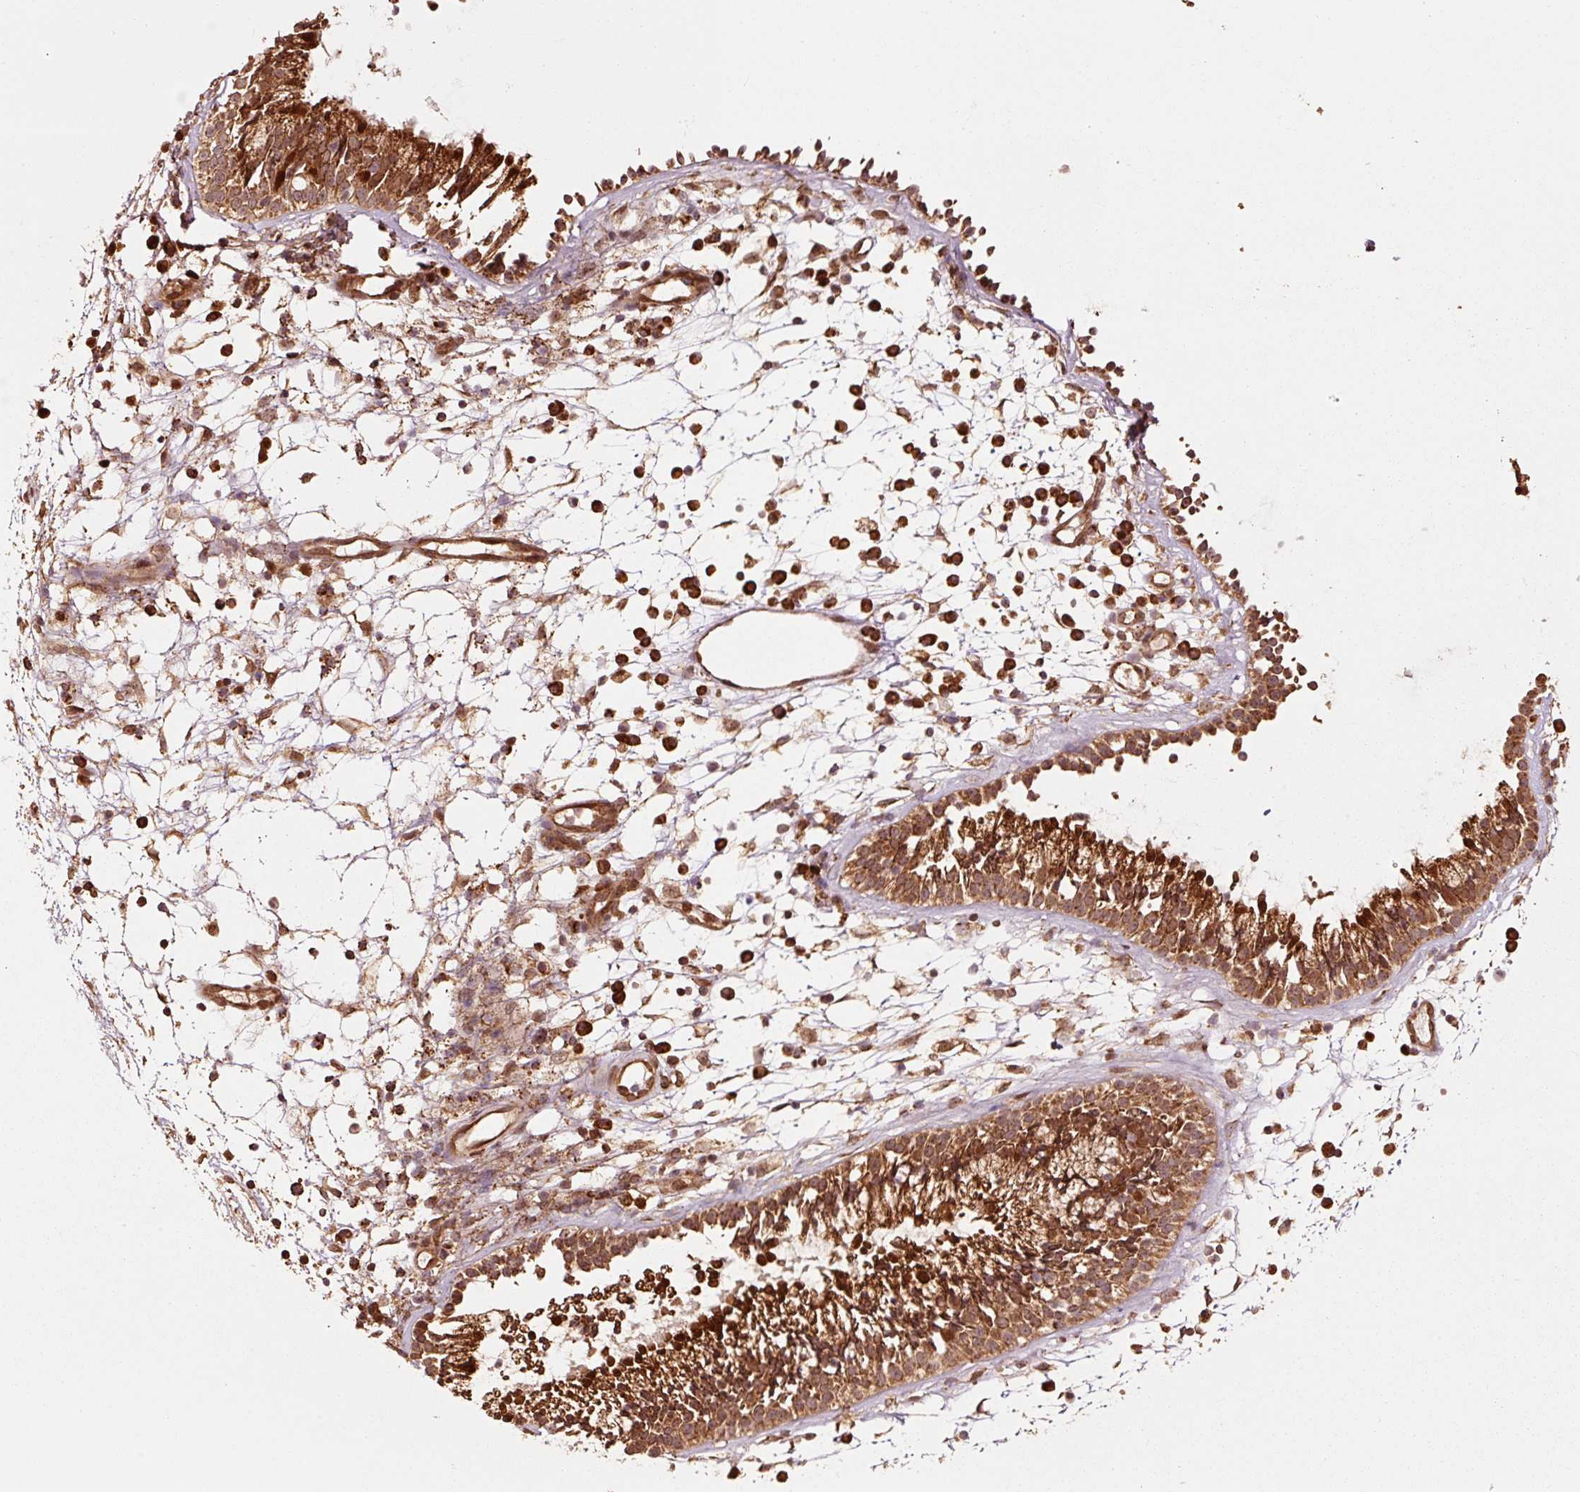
{"staining": {"intensity": "strong", "quantity": ">75%", "location": "cytoplasmic/membranous,nuclear"}, "tissue": "nasopharynx", "cell_type": "Respiratory epithelial cells", "image_type": "normal", "snomed": [{"axis": "morphology", "description": "Normal tissue, NOS"}, {"axis": "topography", "description": "Nasopharynx"}], "caption": "Brown immunohistochemical staining in normal nasopharynx shows strong cytoplasmic/membranous,nuclear staining in approximately >75% of respiratory epithelial cells.", "gene": "MRPL16", "patient": {"sex": "male", "age": 21}}